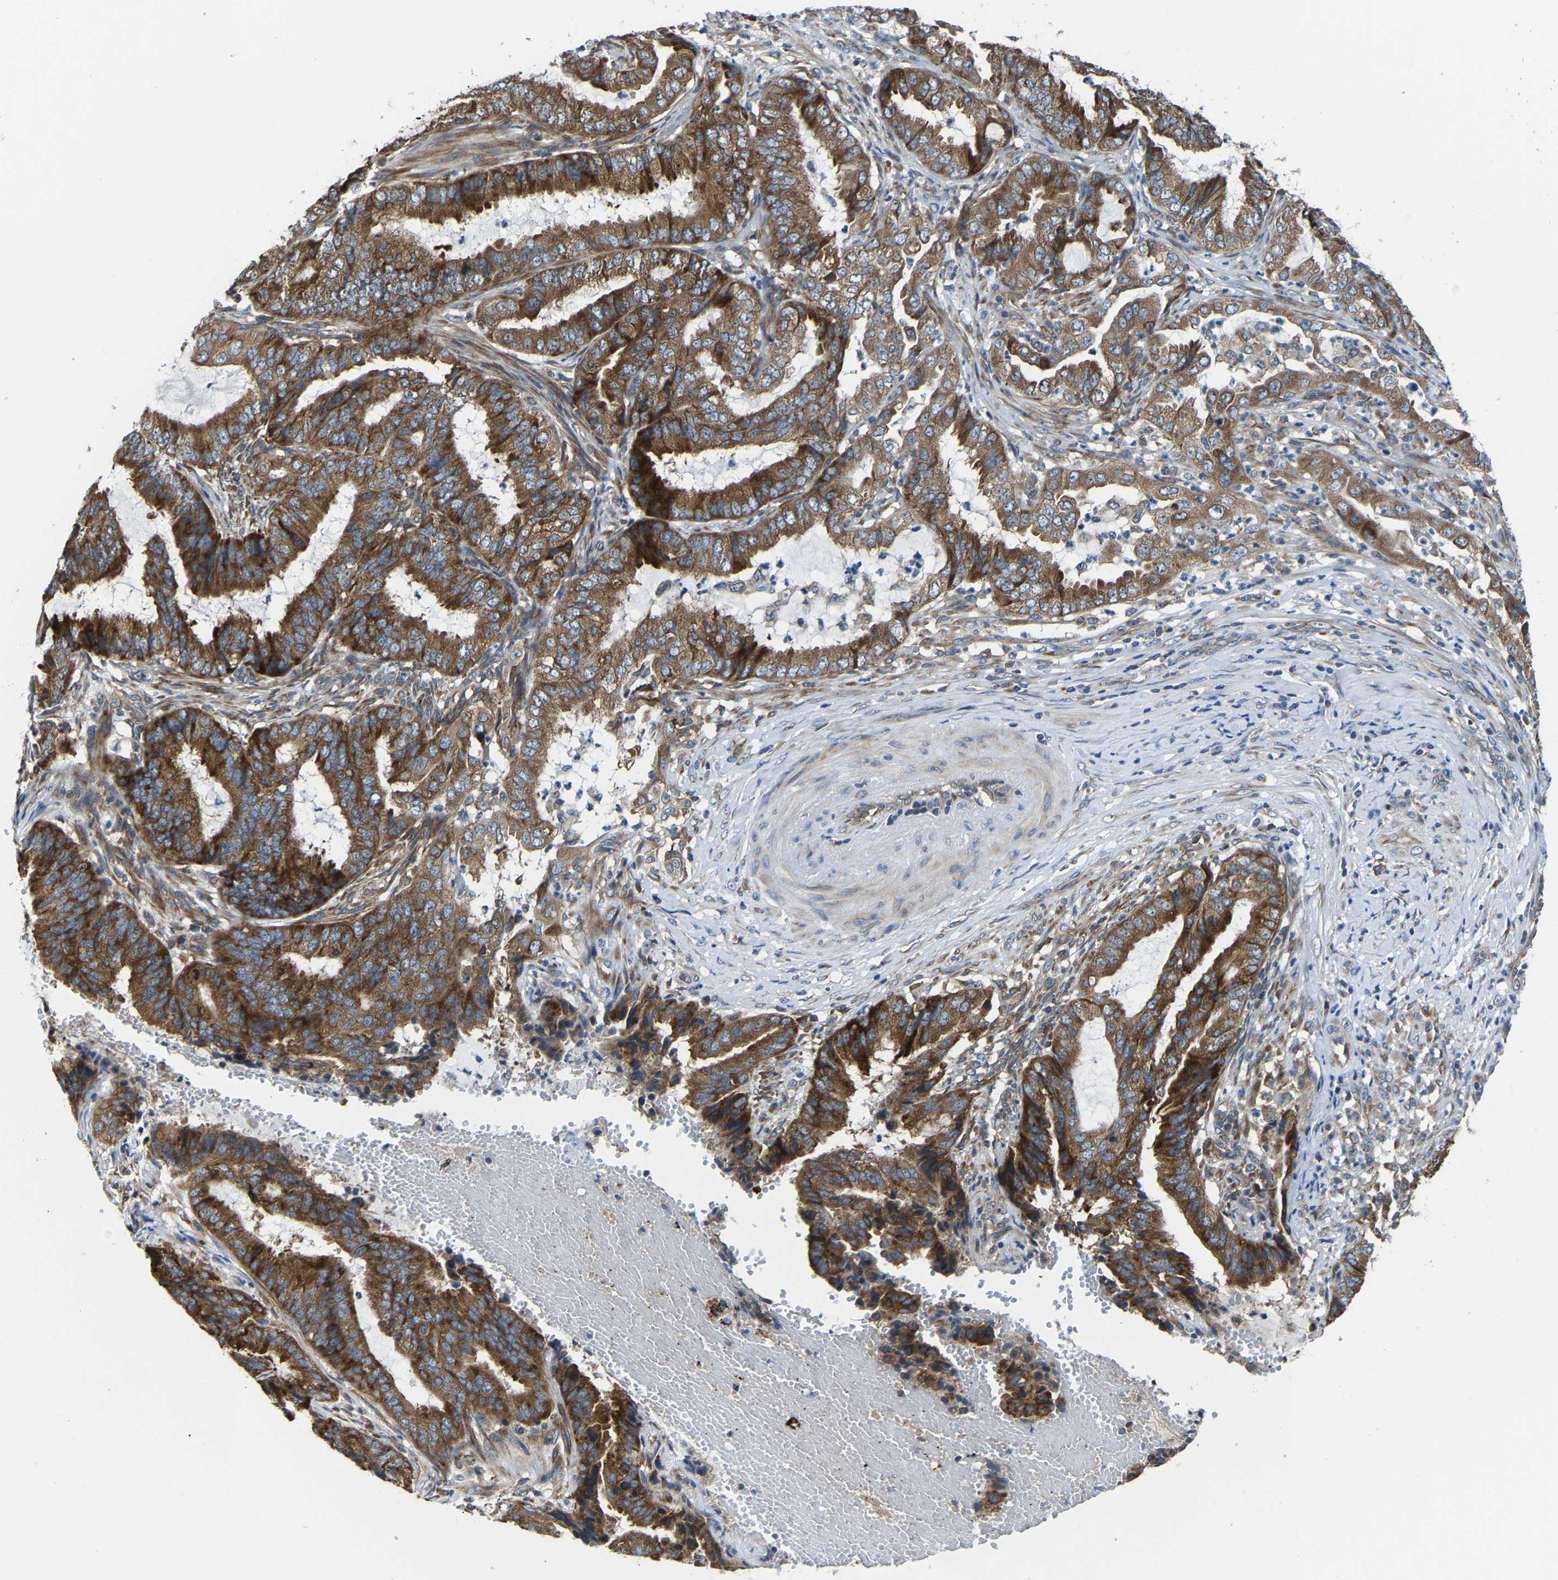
{"staining": {"intensity": "strong", "quantity": ">75%", "location": "cytoplasmic/membranous"}, "tissue": "endometrial cancer", "cell_type": "Tumor cells", "image_type": "cancer", "snomed": [{"axis": "morphology", "description": "Adenocarcinoma, NOS"}, {"axis": "topography", "description": "Endometrium"}], "caption": "Immunohistochemical staining of adenocarcinoma (endometrial) shows strong cytoplasmic/membranous protein staining in approximately >75% of tumor cells.", "gene": "G3BP2", "patient": {"sex": "female", "age": 51}}